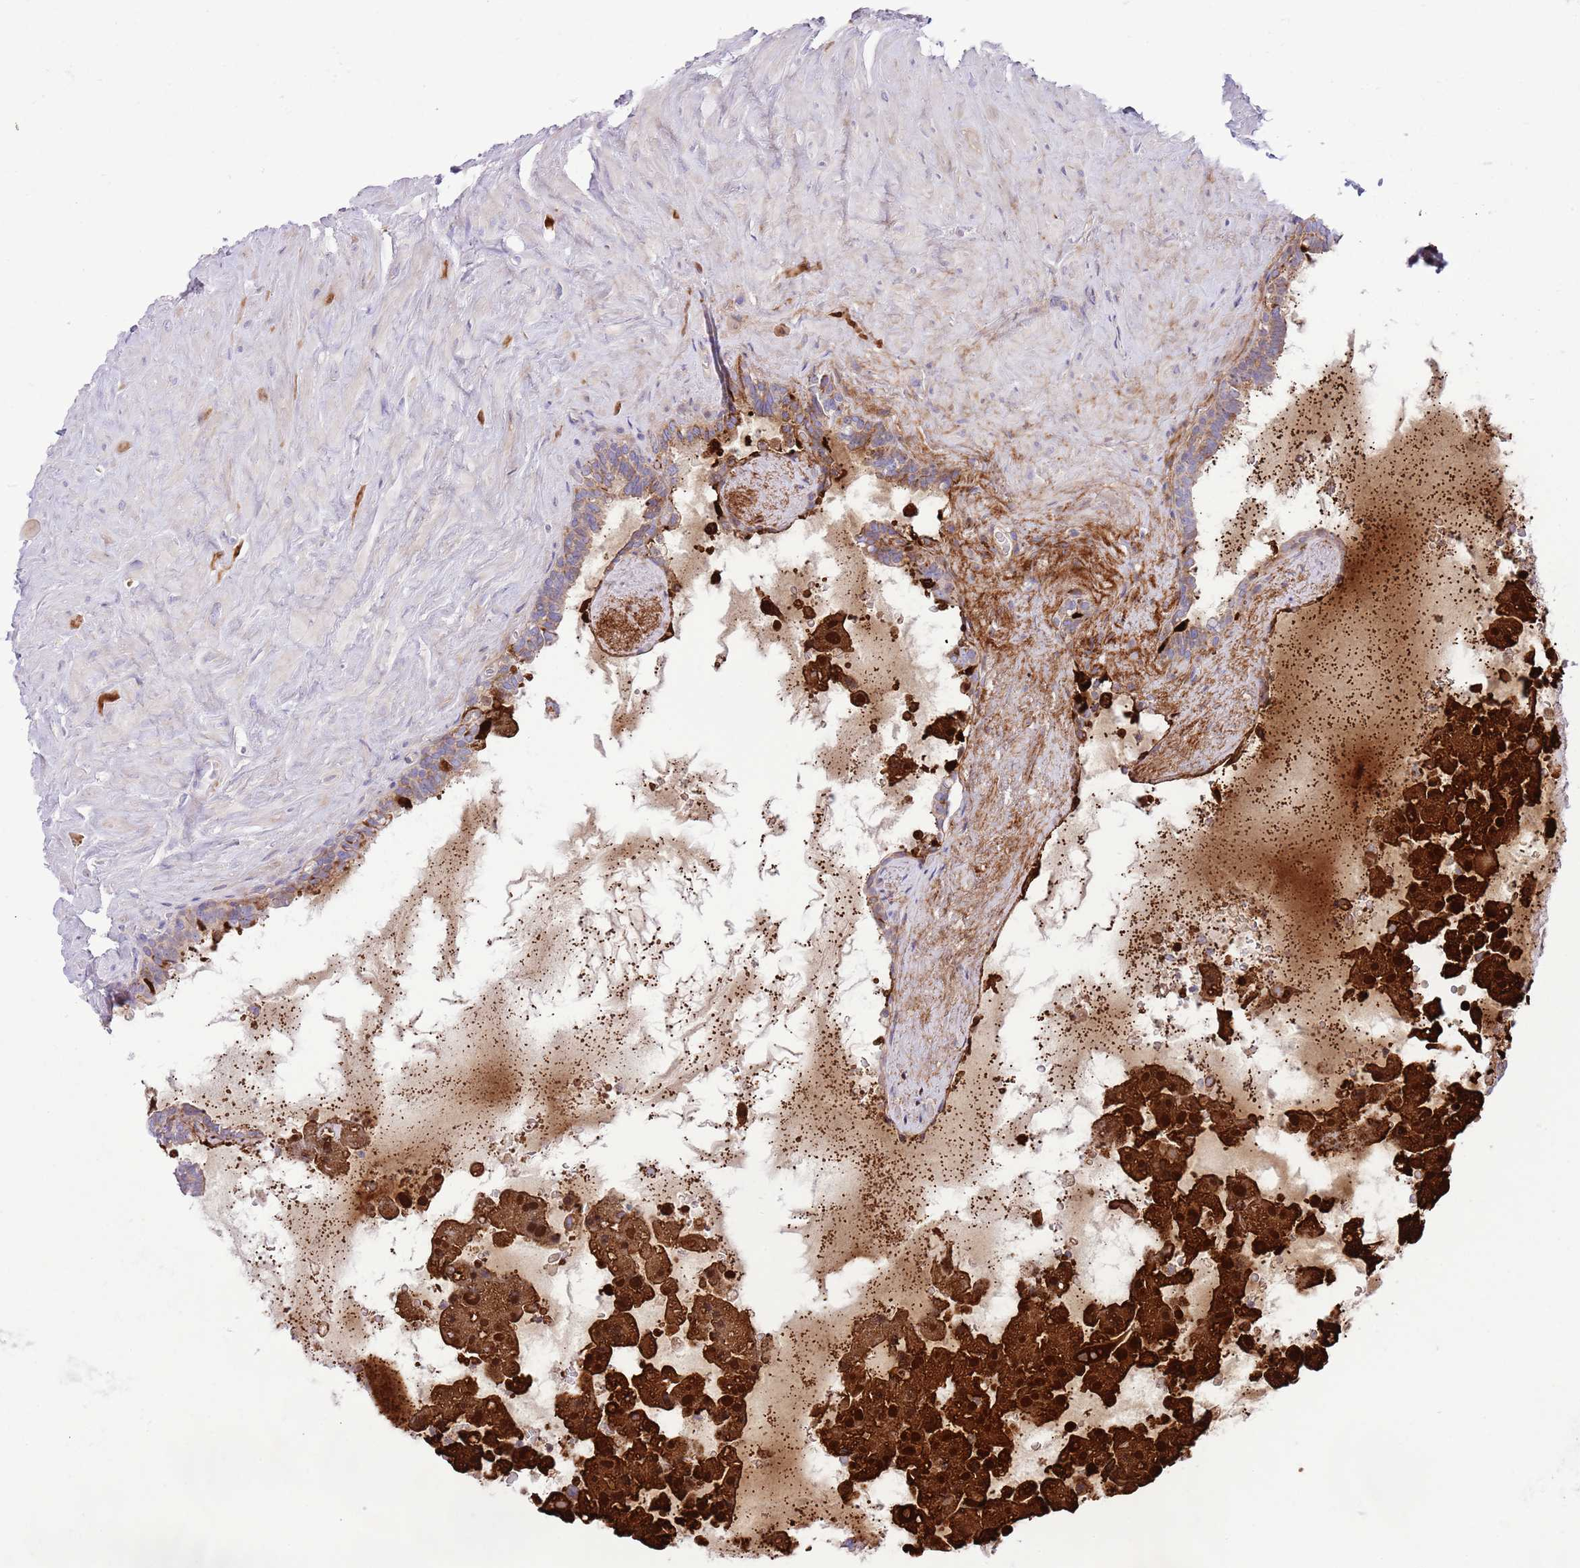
{"staining": {"intensity": "moderate", "quantity": "25%-75%", "location": "cytoplasmic/membranous"}, "tissue": "seminal vesicle", "cell_type": "Glandular cells", "image_type": "normal", "snomed": [{"axis": "morphology", "description": "Normal tissue, NOS"}, {"axis": "topography", "description": "Seminal veicle"}], "caption": "Protein analysis of normal seminal vesicle displays moderate cytoplasmic/membranous staining in approximately 25%-75% of glandular cells.", "gene": "OAZ2", "patient": {"sex": "male", "age": 68}}